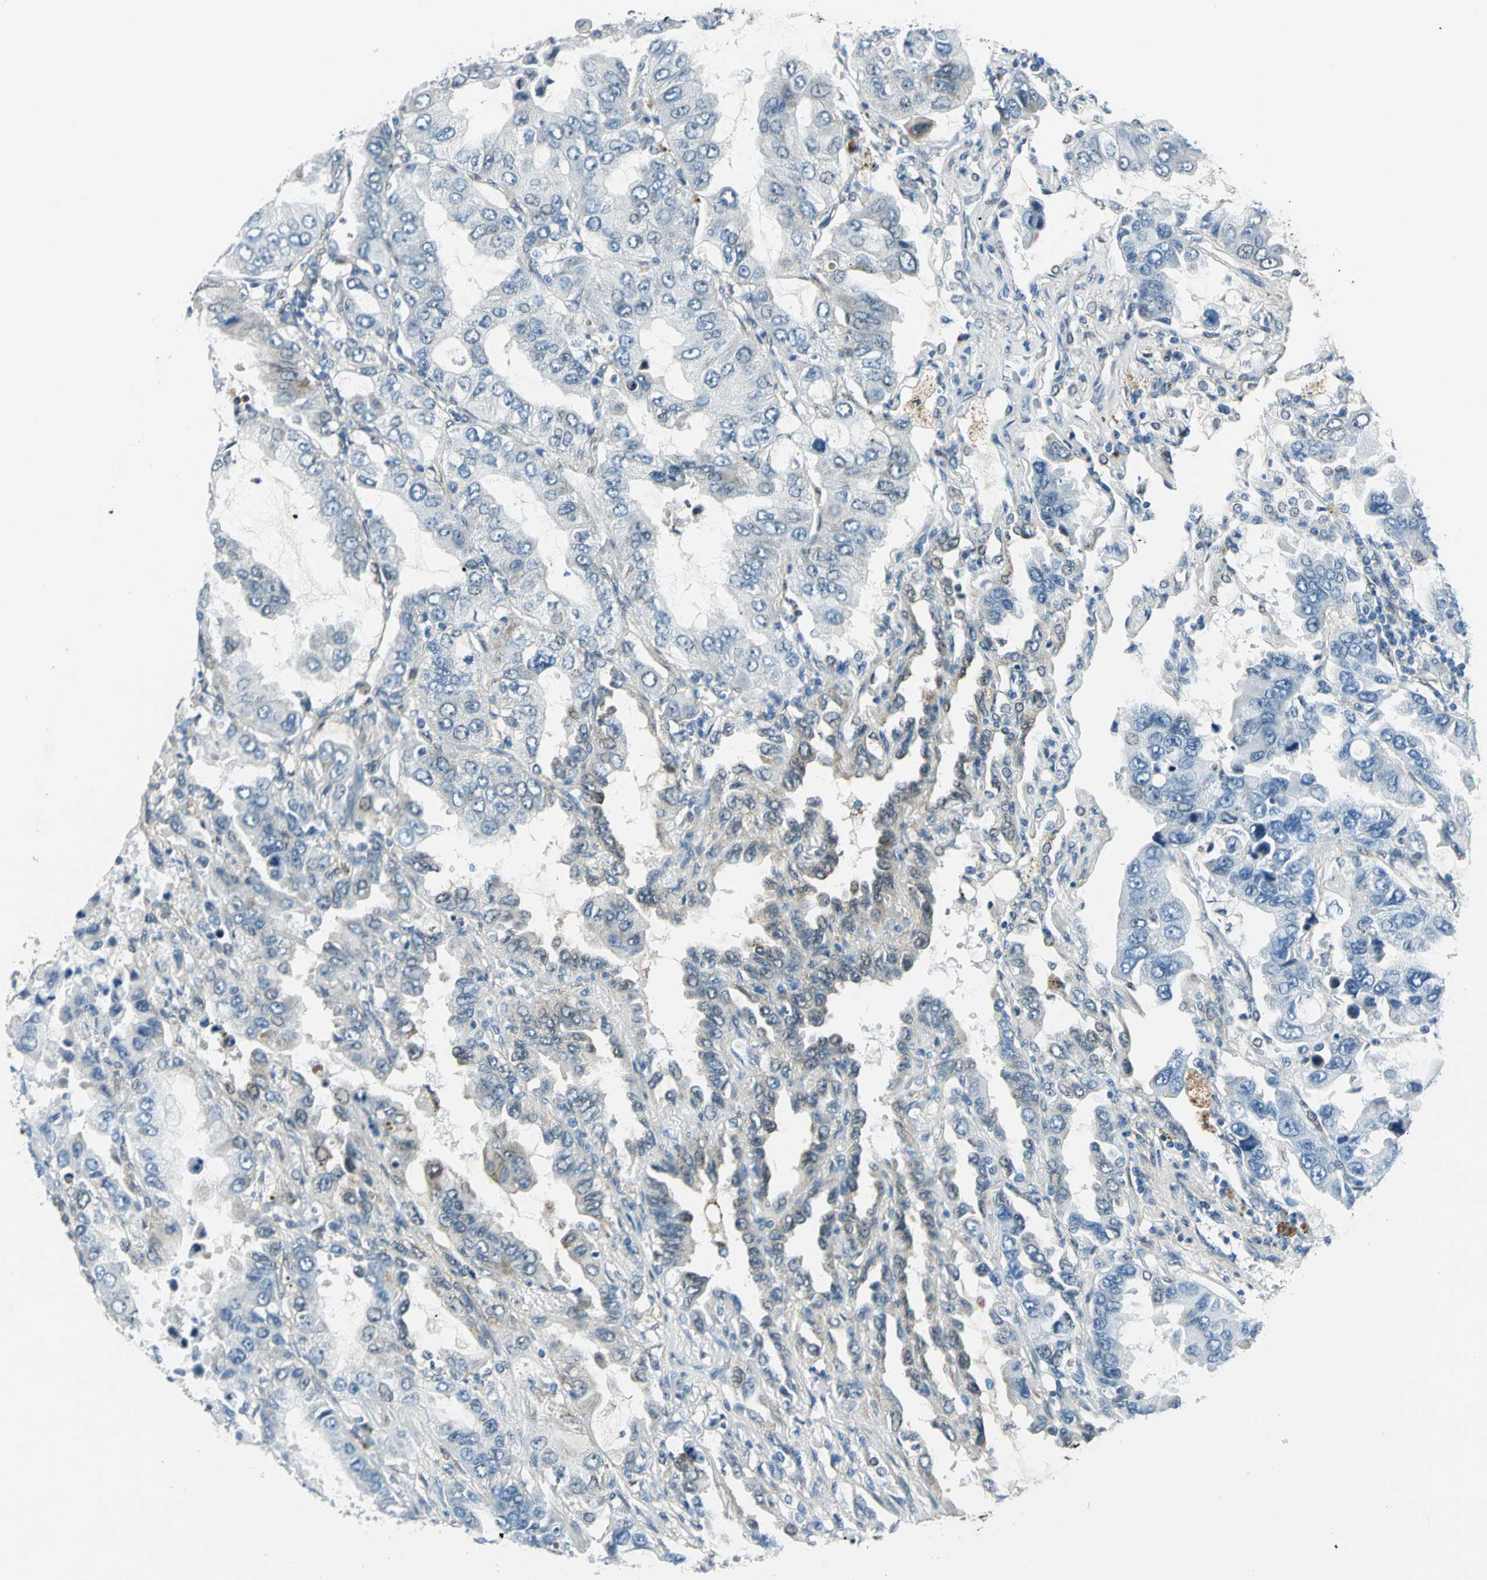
{"staining": {"intensity": "weak", "quantity": "<25%", "location": "cytoplasmic/membranous"}, "tissue": "lung cancer", "cell_type": "Tumor cells", "image_type": "cancer", "snomed": [{"axis": "morphology", "description": "Adenocarcinoma, NOS"}, {"axis": "topography", "description": "Lung"}], "caption": "Immunohistochemistry (IHC) of lung adenocarcinoma exhibits no positivity in tumor cells. (Immunohistochemistry, brightfield microscopy, high magnification).", "gene": "HSPB1", "patient": {"sex": "male", "age": 64}}